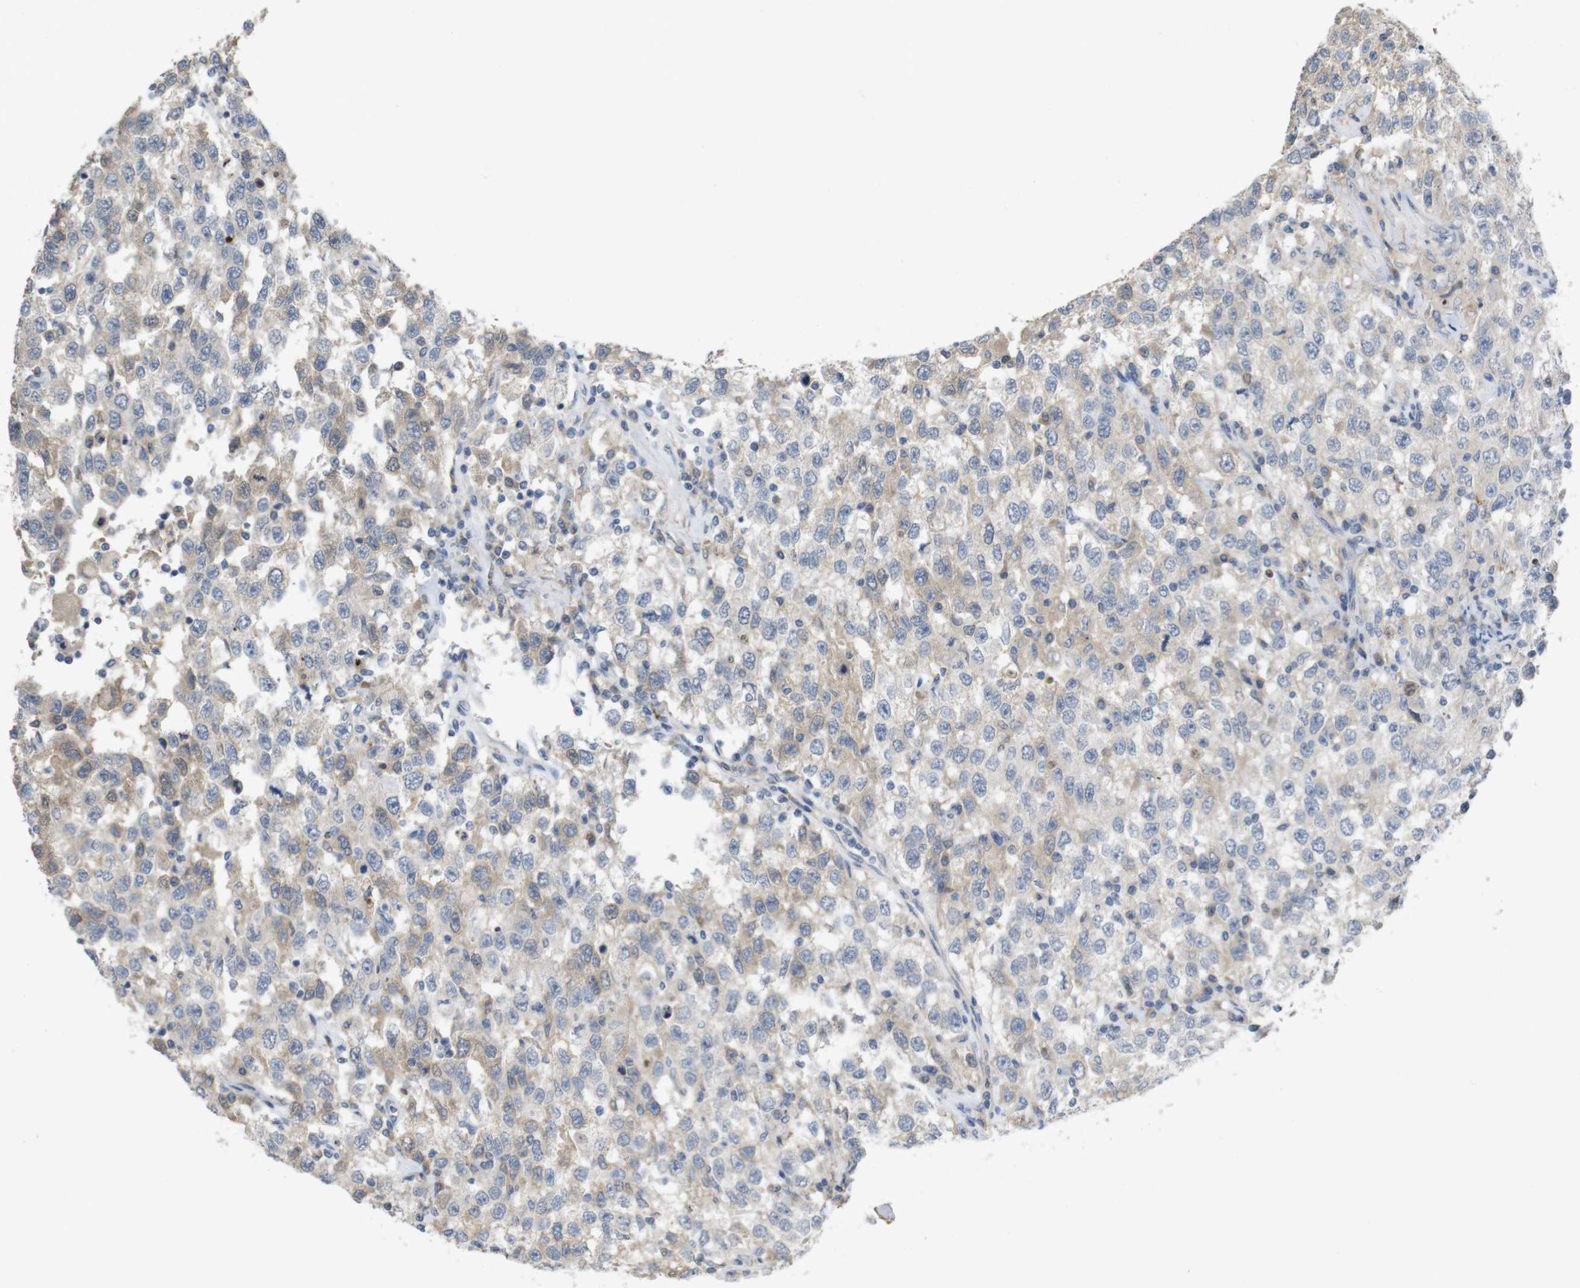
{"staining": {"intensity": "weak", "quantity": "<25%", "location": "cytoplasmic/membranous"}, "tissue": "testis cancer", "cell_type": "Tumor cells", "image_type": "cancer", "snomed": [{"axis": "morphology", "description": "Seminoma, NOS"}, {"axis": "topography", "description": "Testis"}], "caption": "The histopathology image displays no significant expression in tumor cells of testis cancer.", "gene": "TSPAN14", "patient": {"sex": "male", "age": 41}}